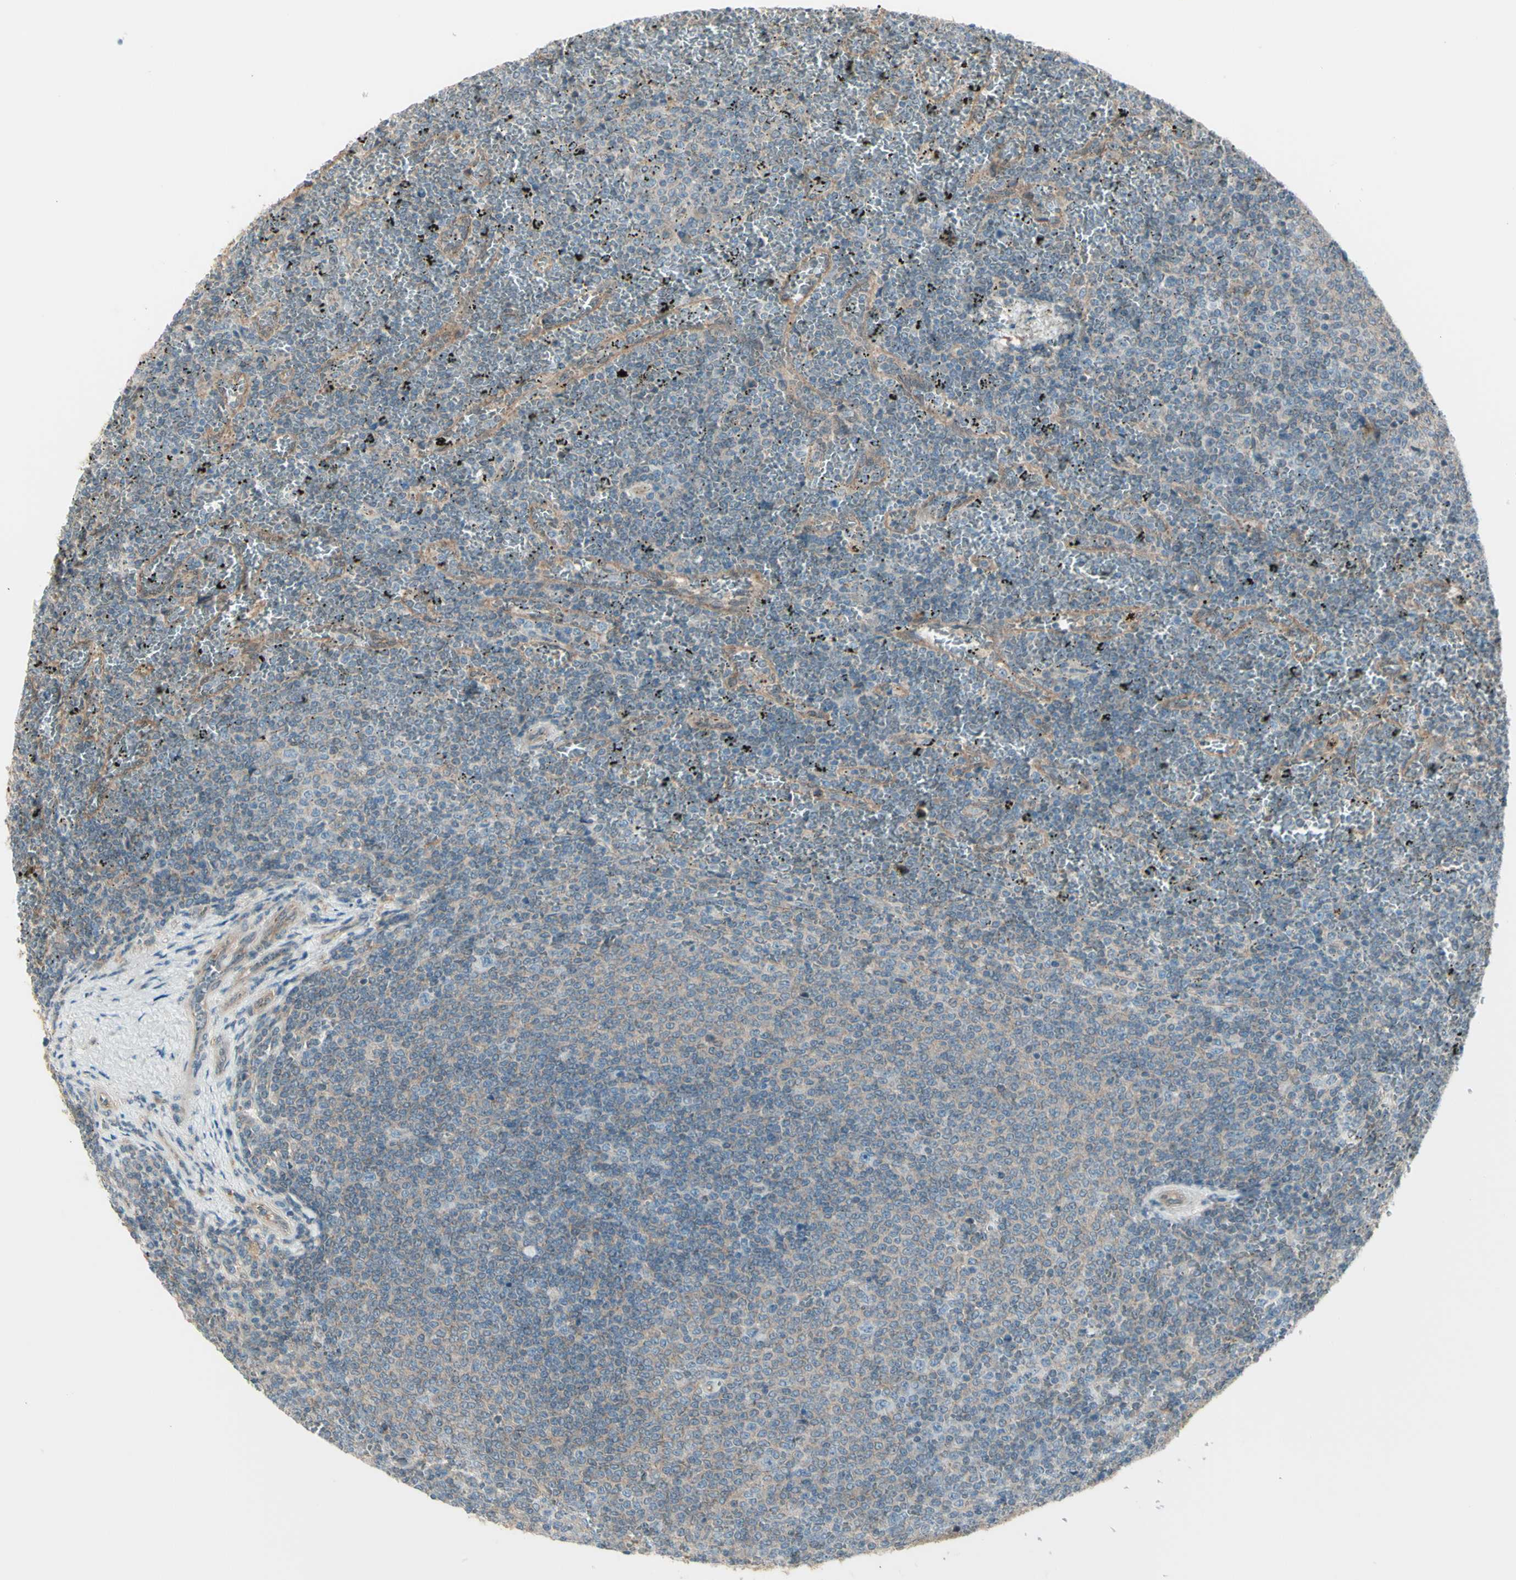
{"staining": {"intensity": "weak", "quantity": "25%-75%", "location": "cytoplasmic/membranous"}, "tissue": "lymphoma", "cell_type": "Tumor cells", "image_type": "cancer", "snomed": [{"axis": "morphology", "description": "Malignant lymphoma, non-Hodgkin's type, Low grade"}, {"axis": "topography", "description": "Spleen"}], "caption": "Weak cytoplasmic/membranous protein staining is seen in about 25%-75% of tumor cells in malignant lymphoma, non-Hodgkin's type (low-grade). (brown staining indicates protein expression, while blue staining denotes nuclei).", "gene": "NAXD", "patient": {"sex": "female", "age": 77}}